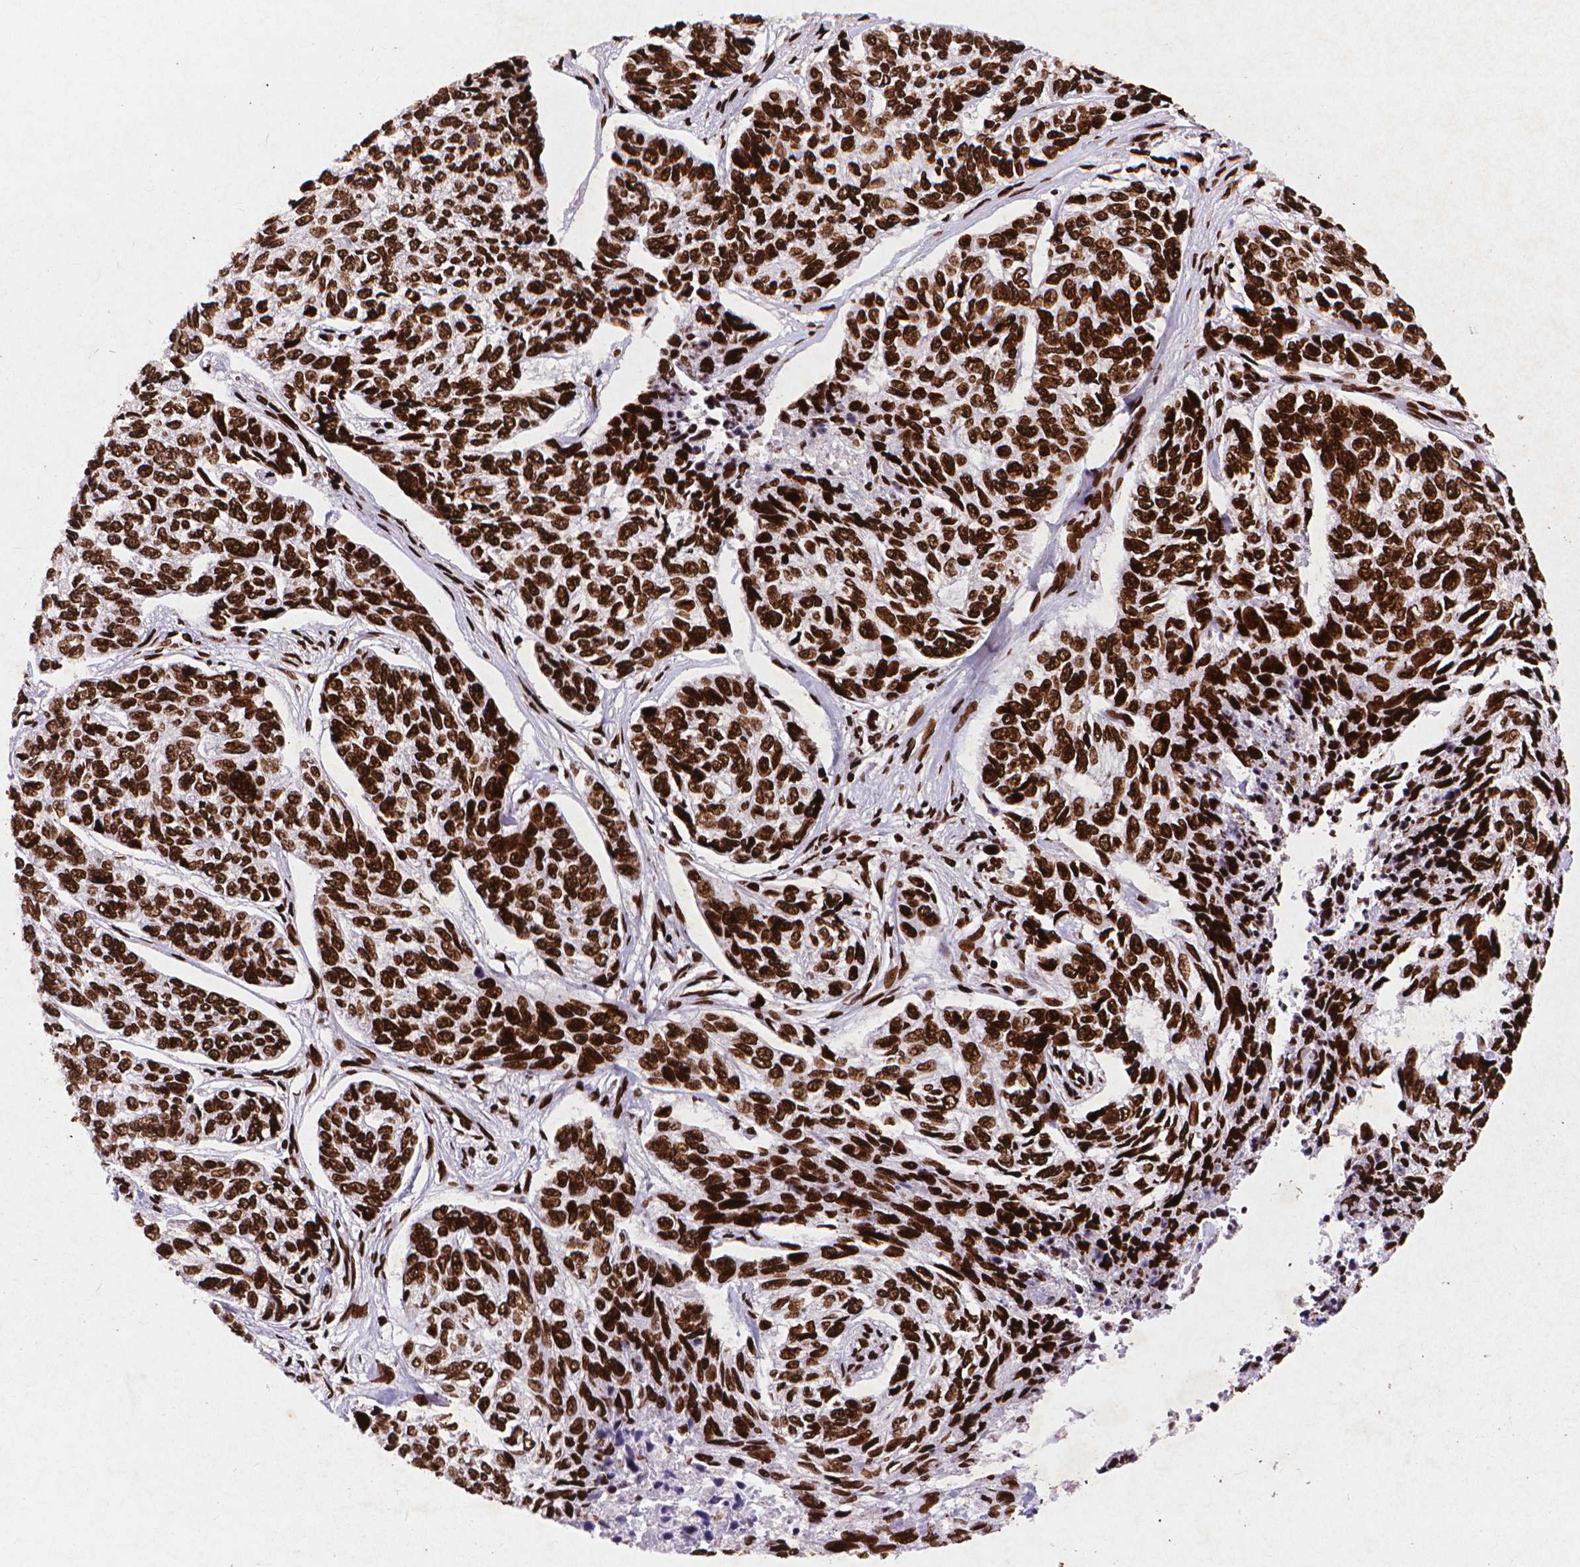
{"staining": {"intensity": "strong", "quantity": ">75%", "location": "nuclear"}, "tissue": "skin cancer", "cell_type": "Tumor cells", "image_type": "cancer", "snomed": [{"axis": "morphology", "description": "Basal cell carcinoma"}, {"axis": "topography", "description": "Skin"}], "caption": "Immunohistochemistry of human basal cell carcinoma (skin) exhibits high levels of strong nuclear positivity in approximately >75% of tumor cells. Nuclei are stained in blue.", "gene": "CITED2", "patient": {"sex": "female", "age": 65}}